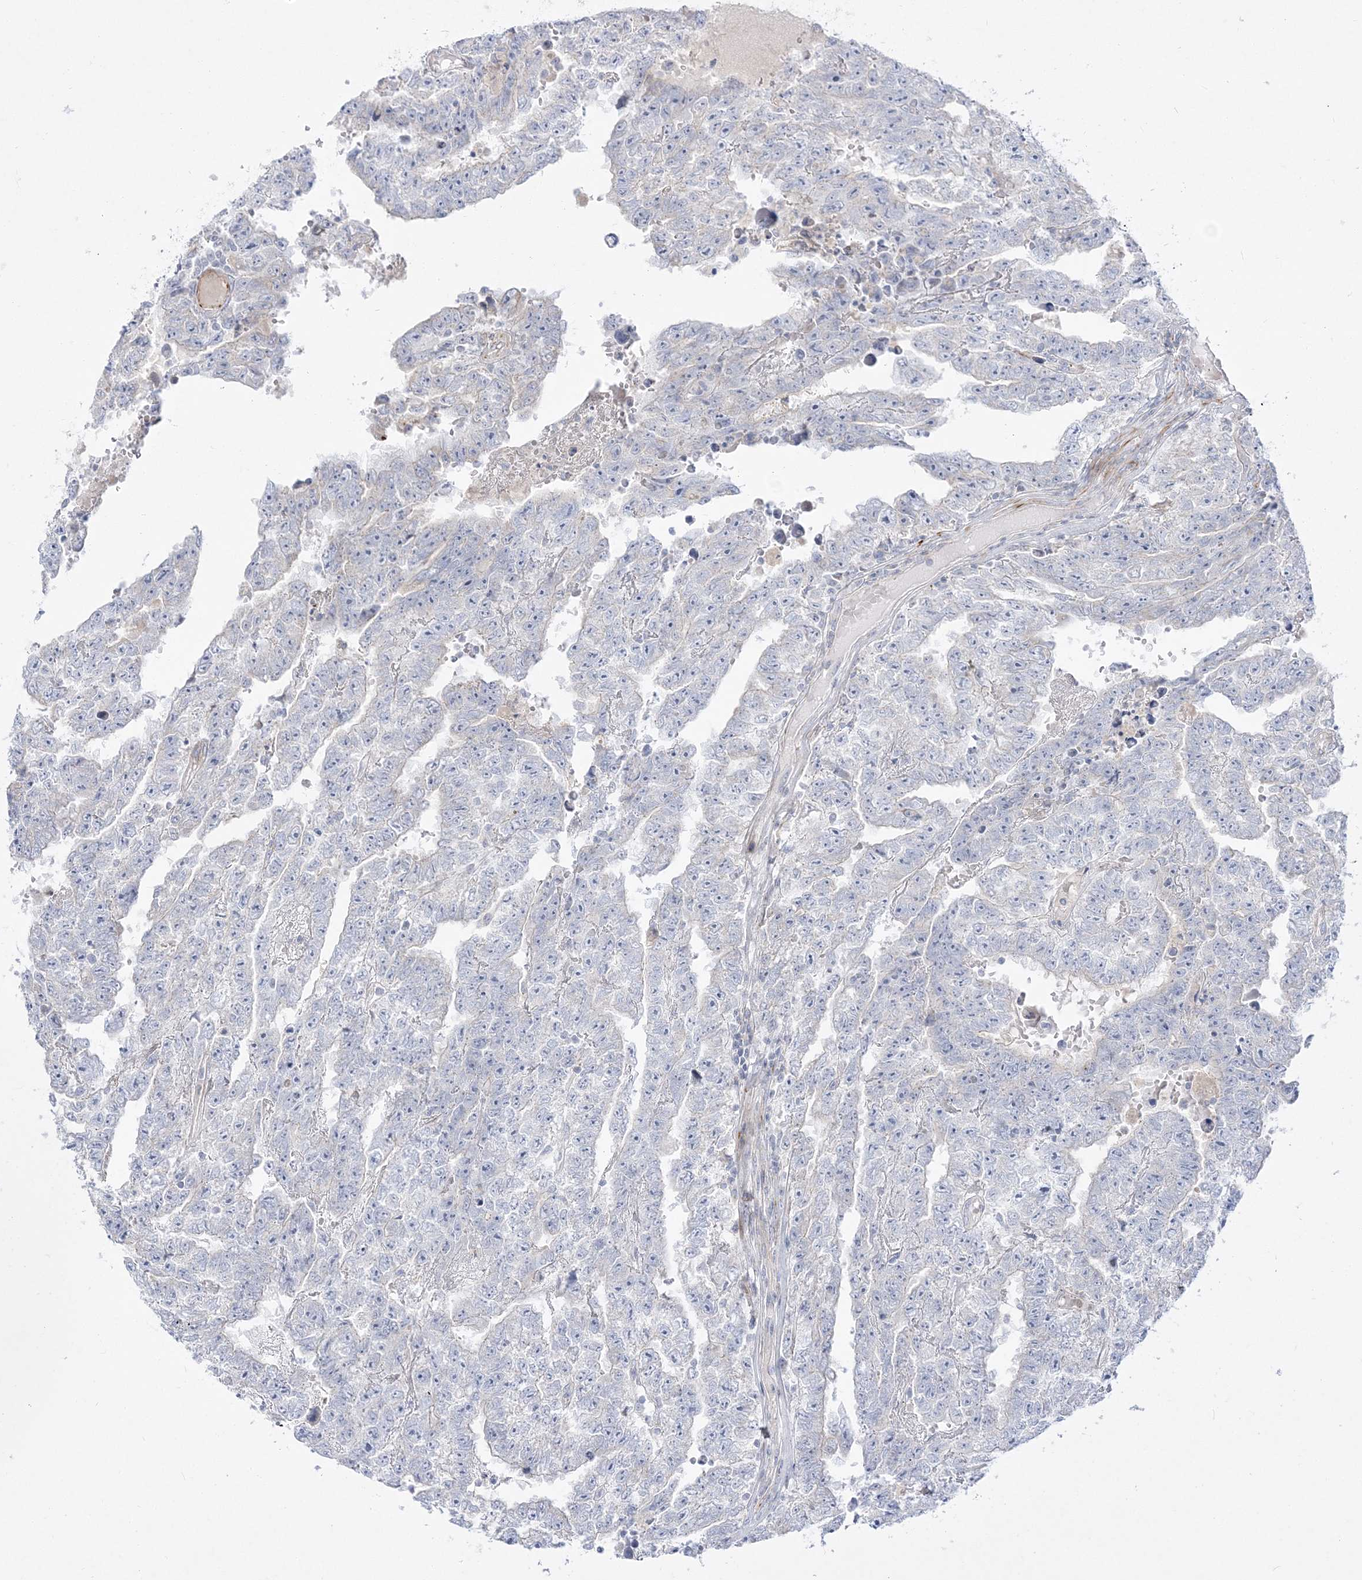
{"staining": {"intensity": "negative", "quantity": "none", "location": "none"}, "tissue": "testis cancer", "cell_type": "Tumor cells", "image_type": "cancer", "snomed": [{"axis": "morphology", "description": "Carcinoma, Embryonal, NOS"}, {"axis": "topography", "description": "Testis"}], "caption": "Immunohistochemical staining of testis cancer (embryonal carcinoma) exhibits no significant expression in tumor cells.", "gene": "GPAT2", "patient": {"sex": "male", "age": 25}}